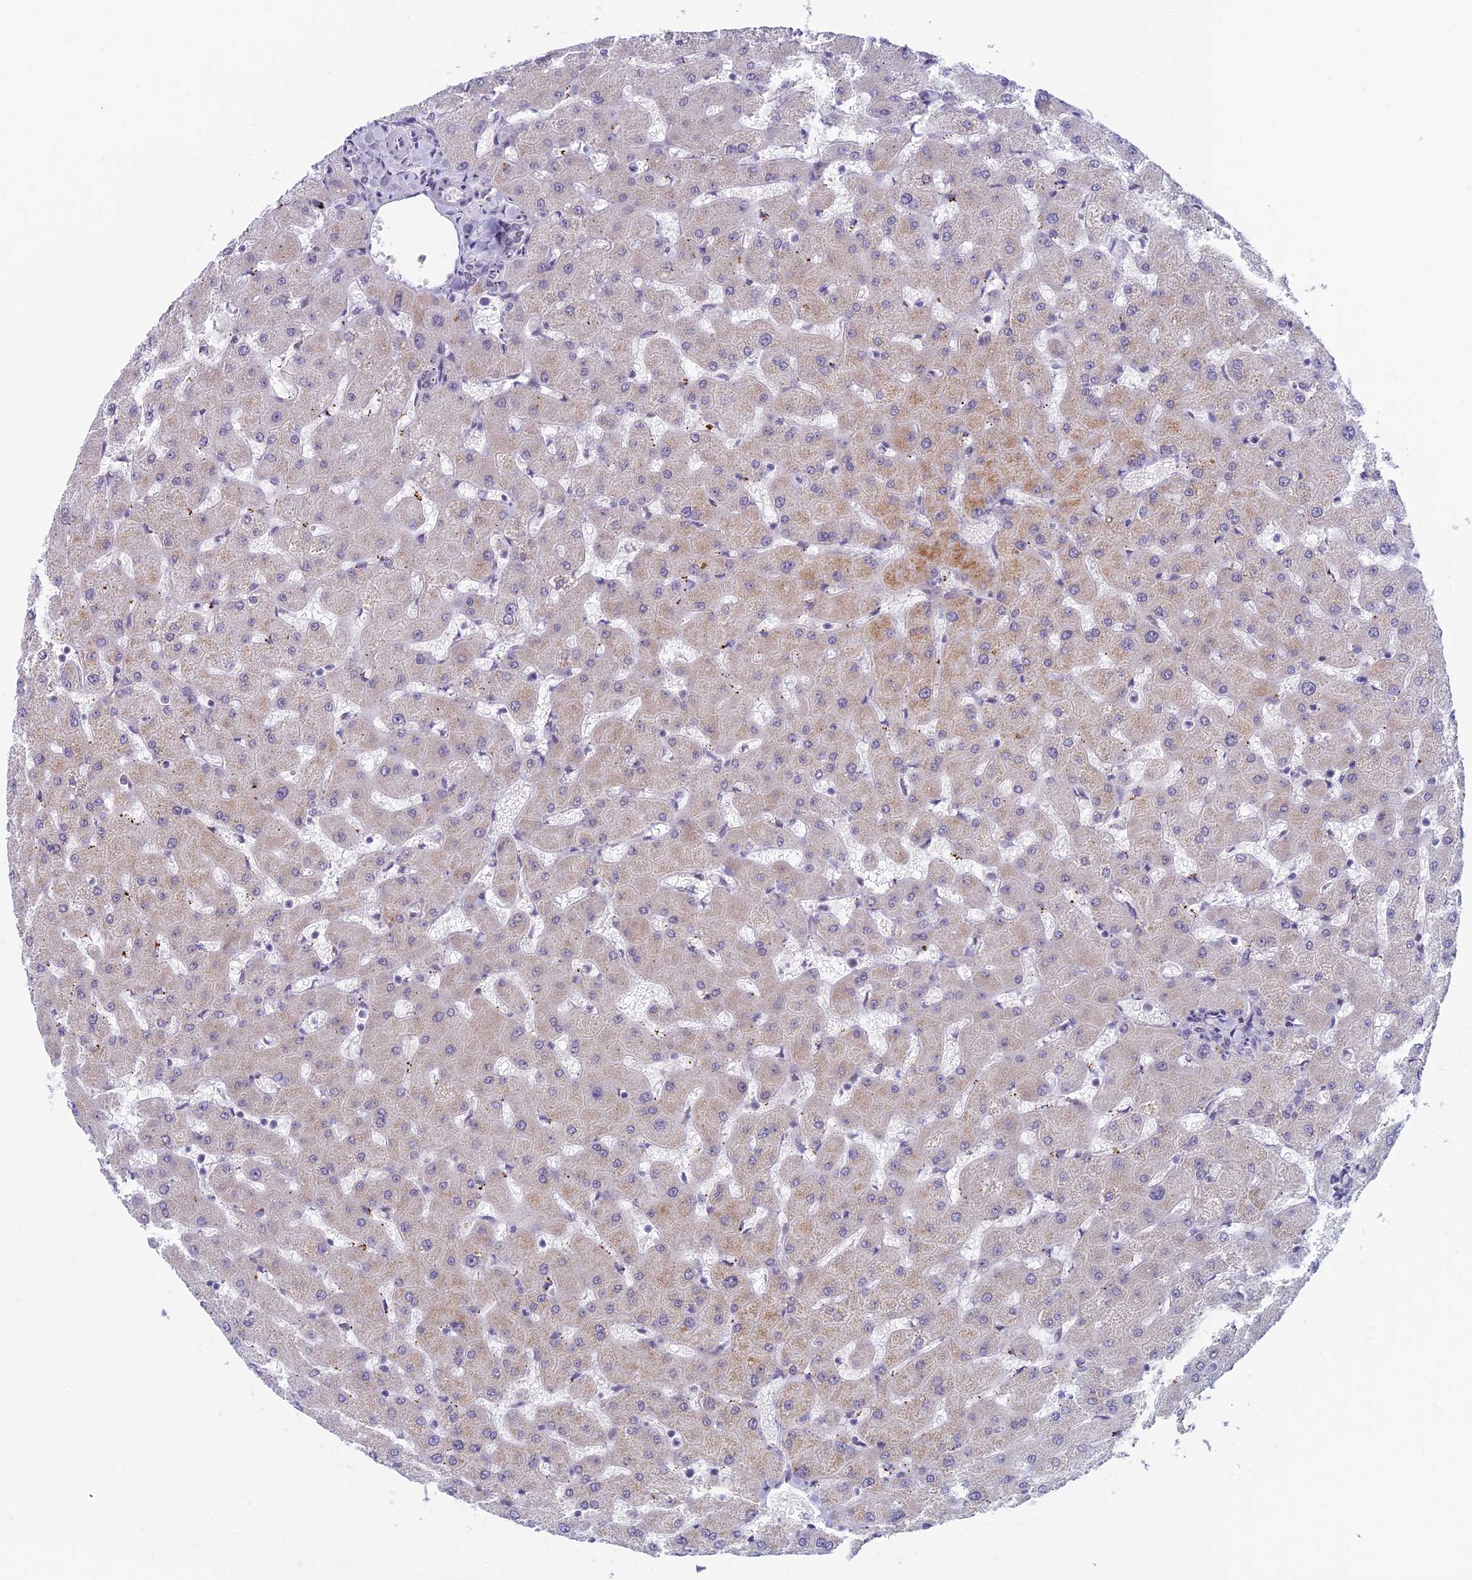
{"staining": {"intensity": "negative", "quantity": "none", "location": "none"}, "tissue": "liver", "cell_type": "Cholangiocytes", "image_type": "normal", "snomed": [{"axis": "morphology", "description": "Normal tissue, NOS"}, {"axis": "topography", "description": "Liver"}], "caption": "Protein analysis of normal liver shows no significant positivity in cholangiocytes.", "gene": "ASH2L", "patient": {"sex": "female", "age": 63}}